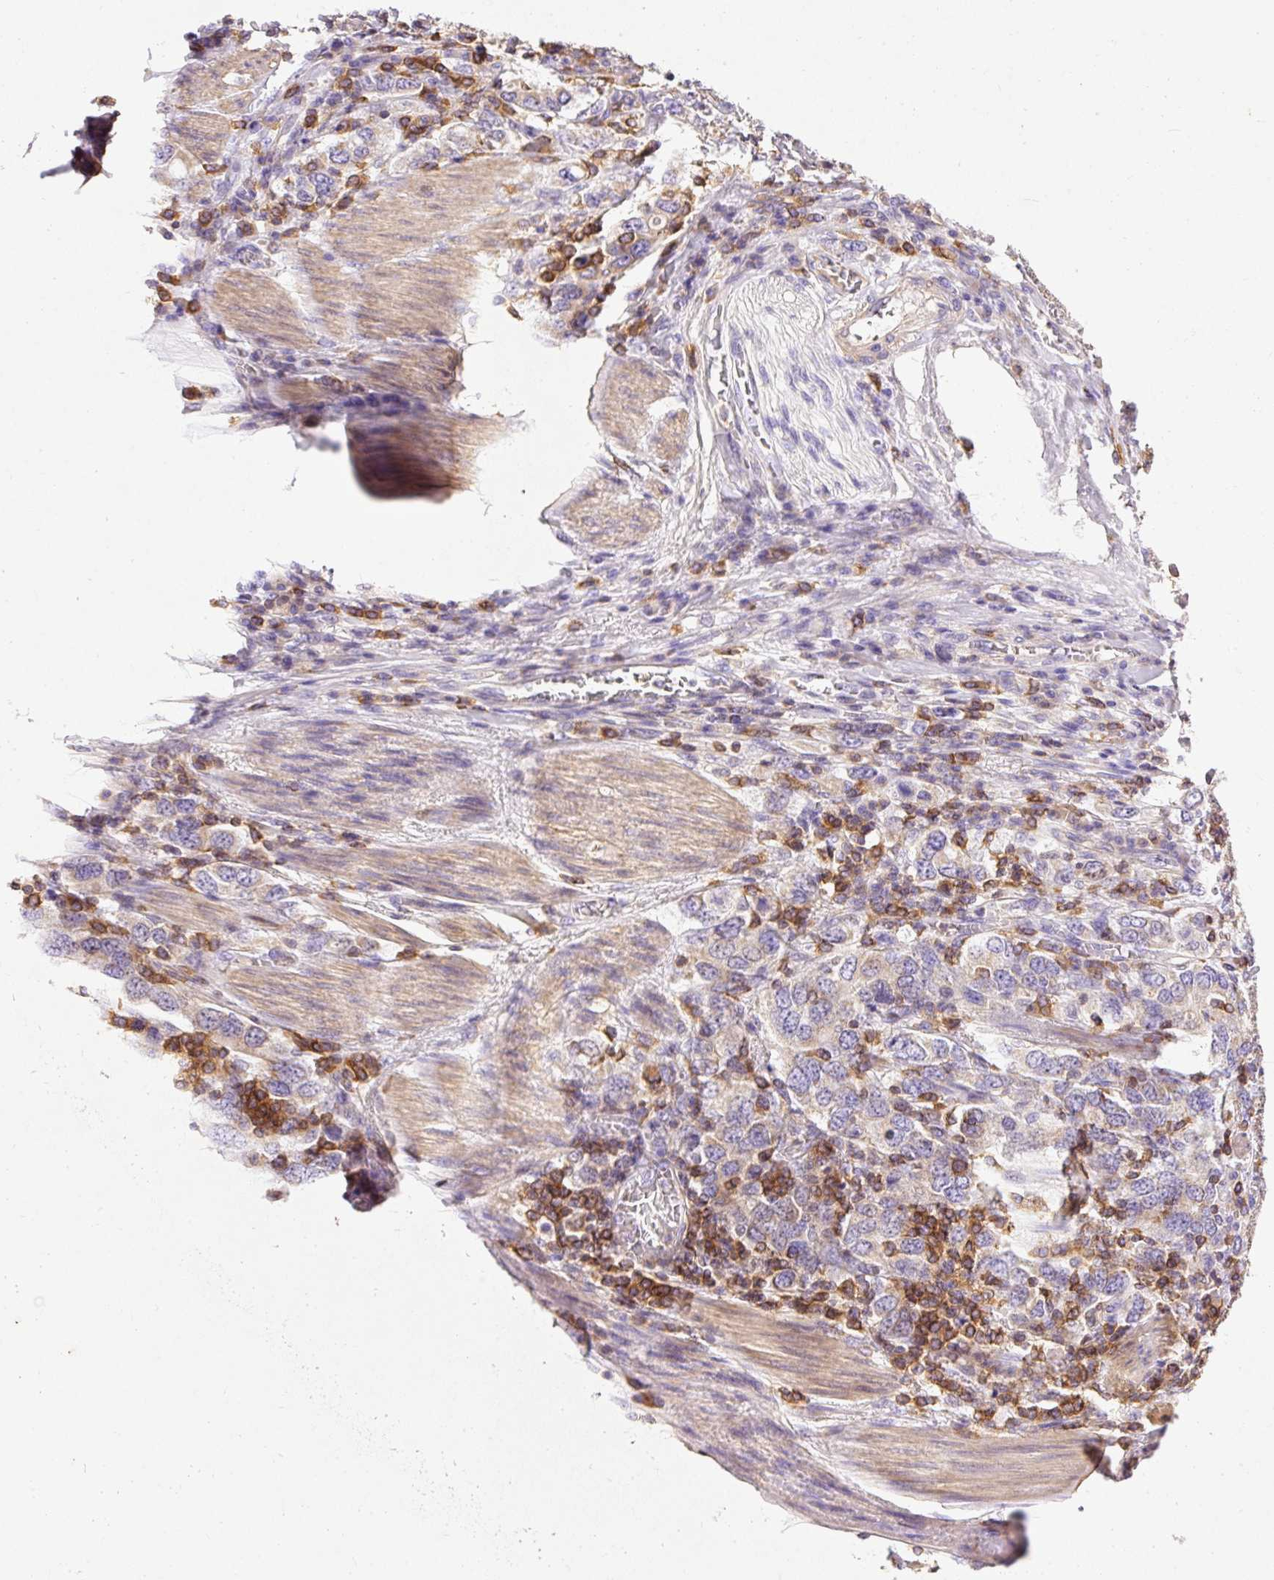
{"staining": {"intensity": "negative", "quantity": "none", "location": "none"}, "tissue": "stomach cancer", "cell_type": "Tumor cells", "image_type": "cancer", "snomed": [{"axis": "morphology", "description": "Adenocarcinoma, NOS"}, {"axis": "topography", "description": "Stomach, upper"}, {"axis": "topography", "description": "Stomach"}], "caption": "An IHC histopathology image of stomach cancer (adenocarcinoma) is shown. There is no staining in tumor cells of stomach cancer (adenocarcinoma). (DAB immunohistochemistry (IHC) with hematoxylin counter stain).", "gene": "IMMT", "patient": {"sex": "male", "age": 62}}